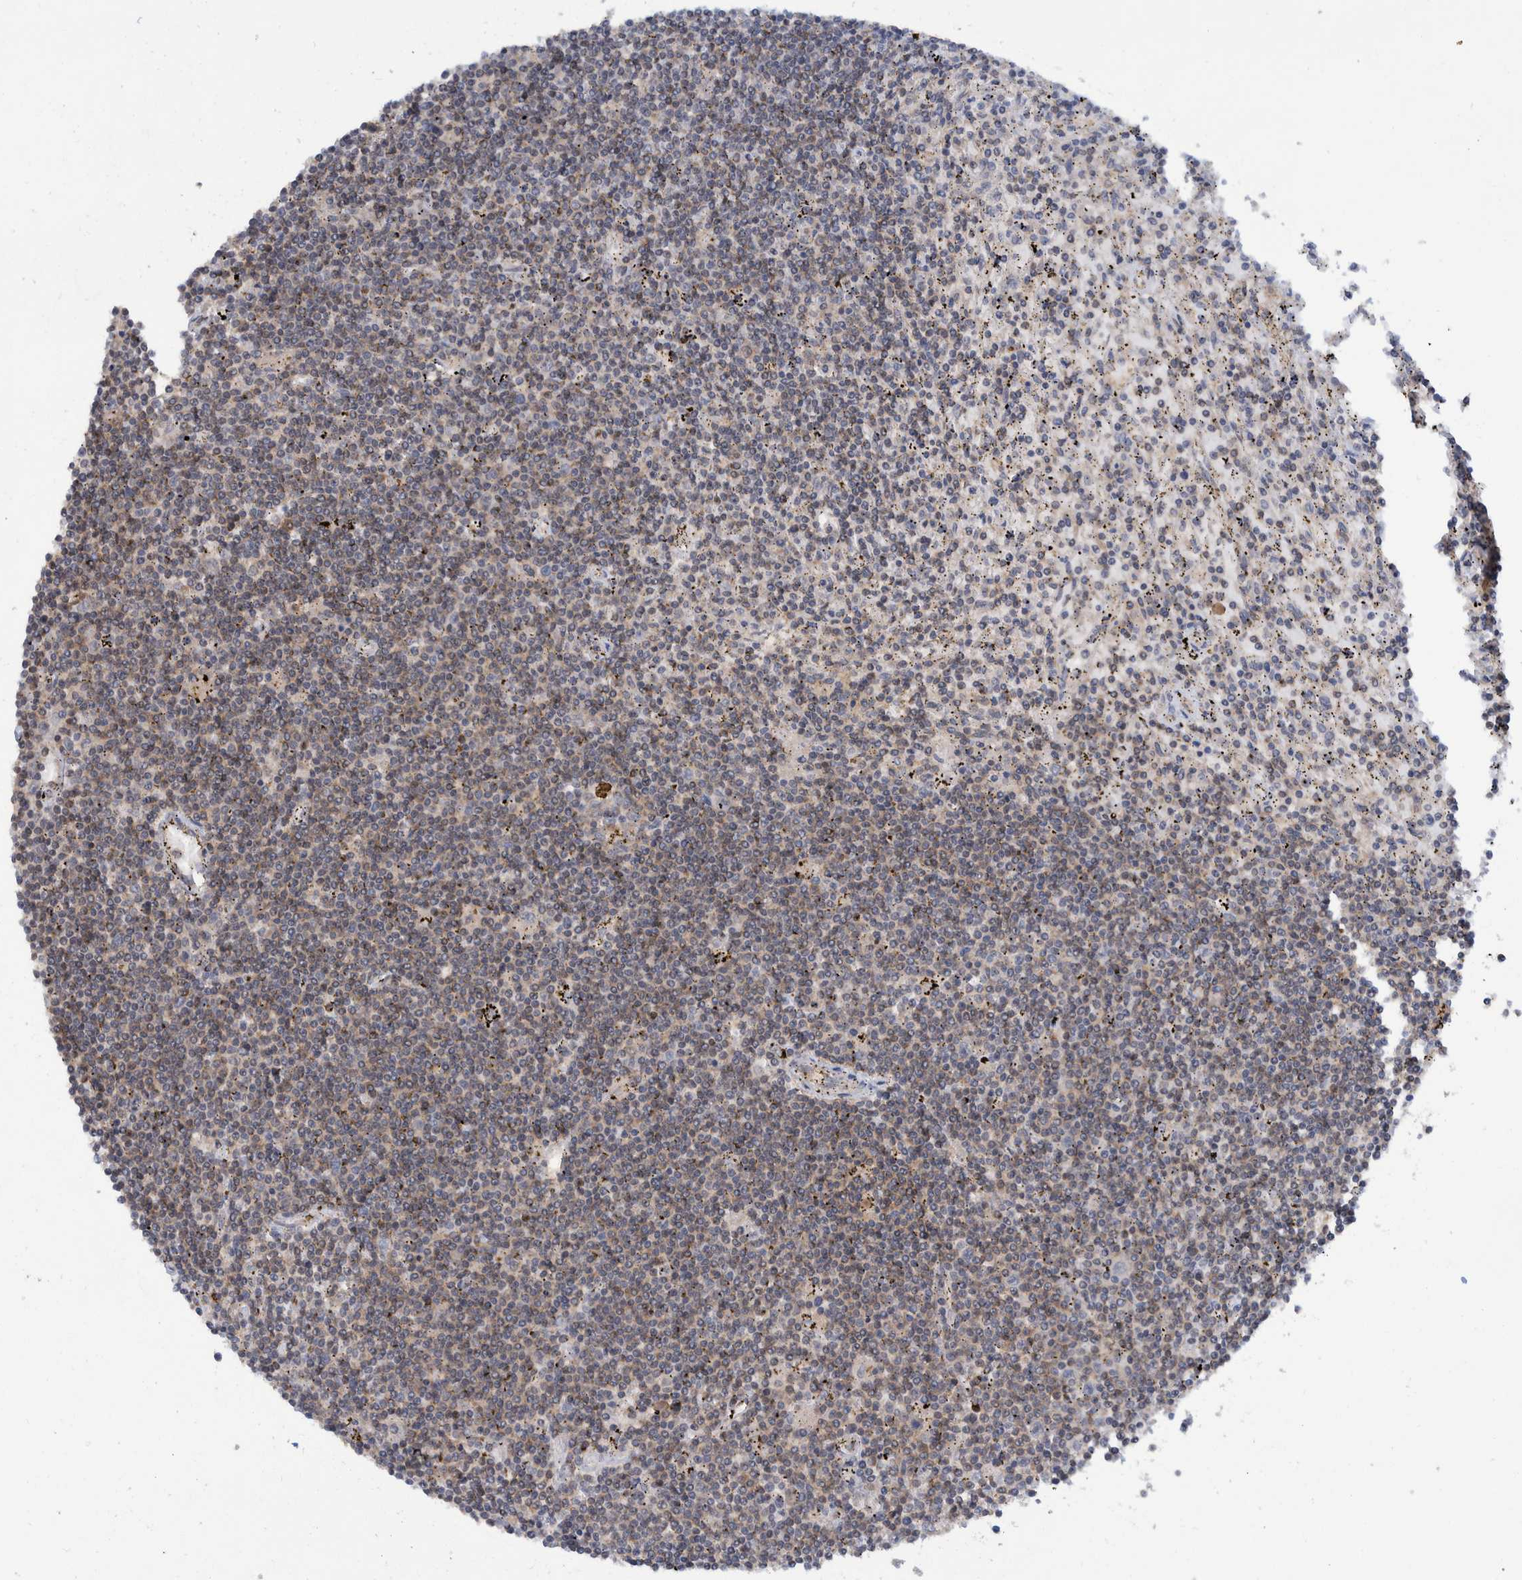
{"staining": {"intensity": "weak", "quantity": ">75%", "location": "cytoplasmic/membranous"}, "tissue": "lymphoma", "cell_type": "Tumor cells", "image_type": "cancer", "snomed": [{"axis": "morphology", "description": "Malignant lymphoma, non-Hodgkin's type, Low grade"}, {"axis": "topography", "description": "Spleen"}], "caption": "Low-grade malignant lymphoma, non-Hodgkin's type stained with DAB (3,3'-diaminobenzidine) IHC displays low levels of weak cytoplasmic/membranous expression in about >75% of tumor cells.", "gene": "PLPBP", "patient": {"sex": "male", "age": 76}}